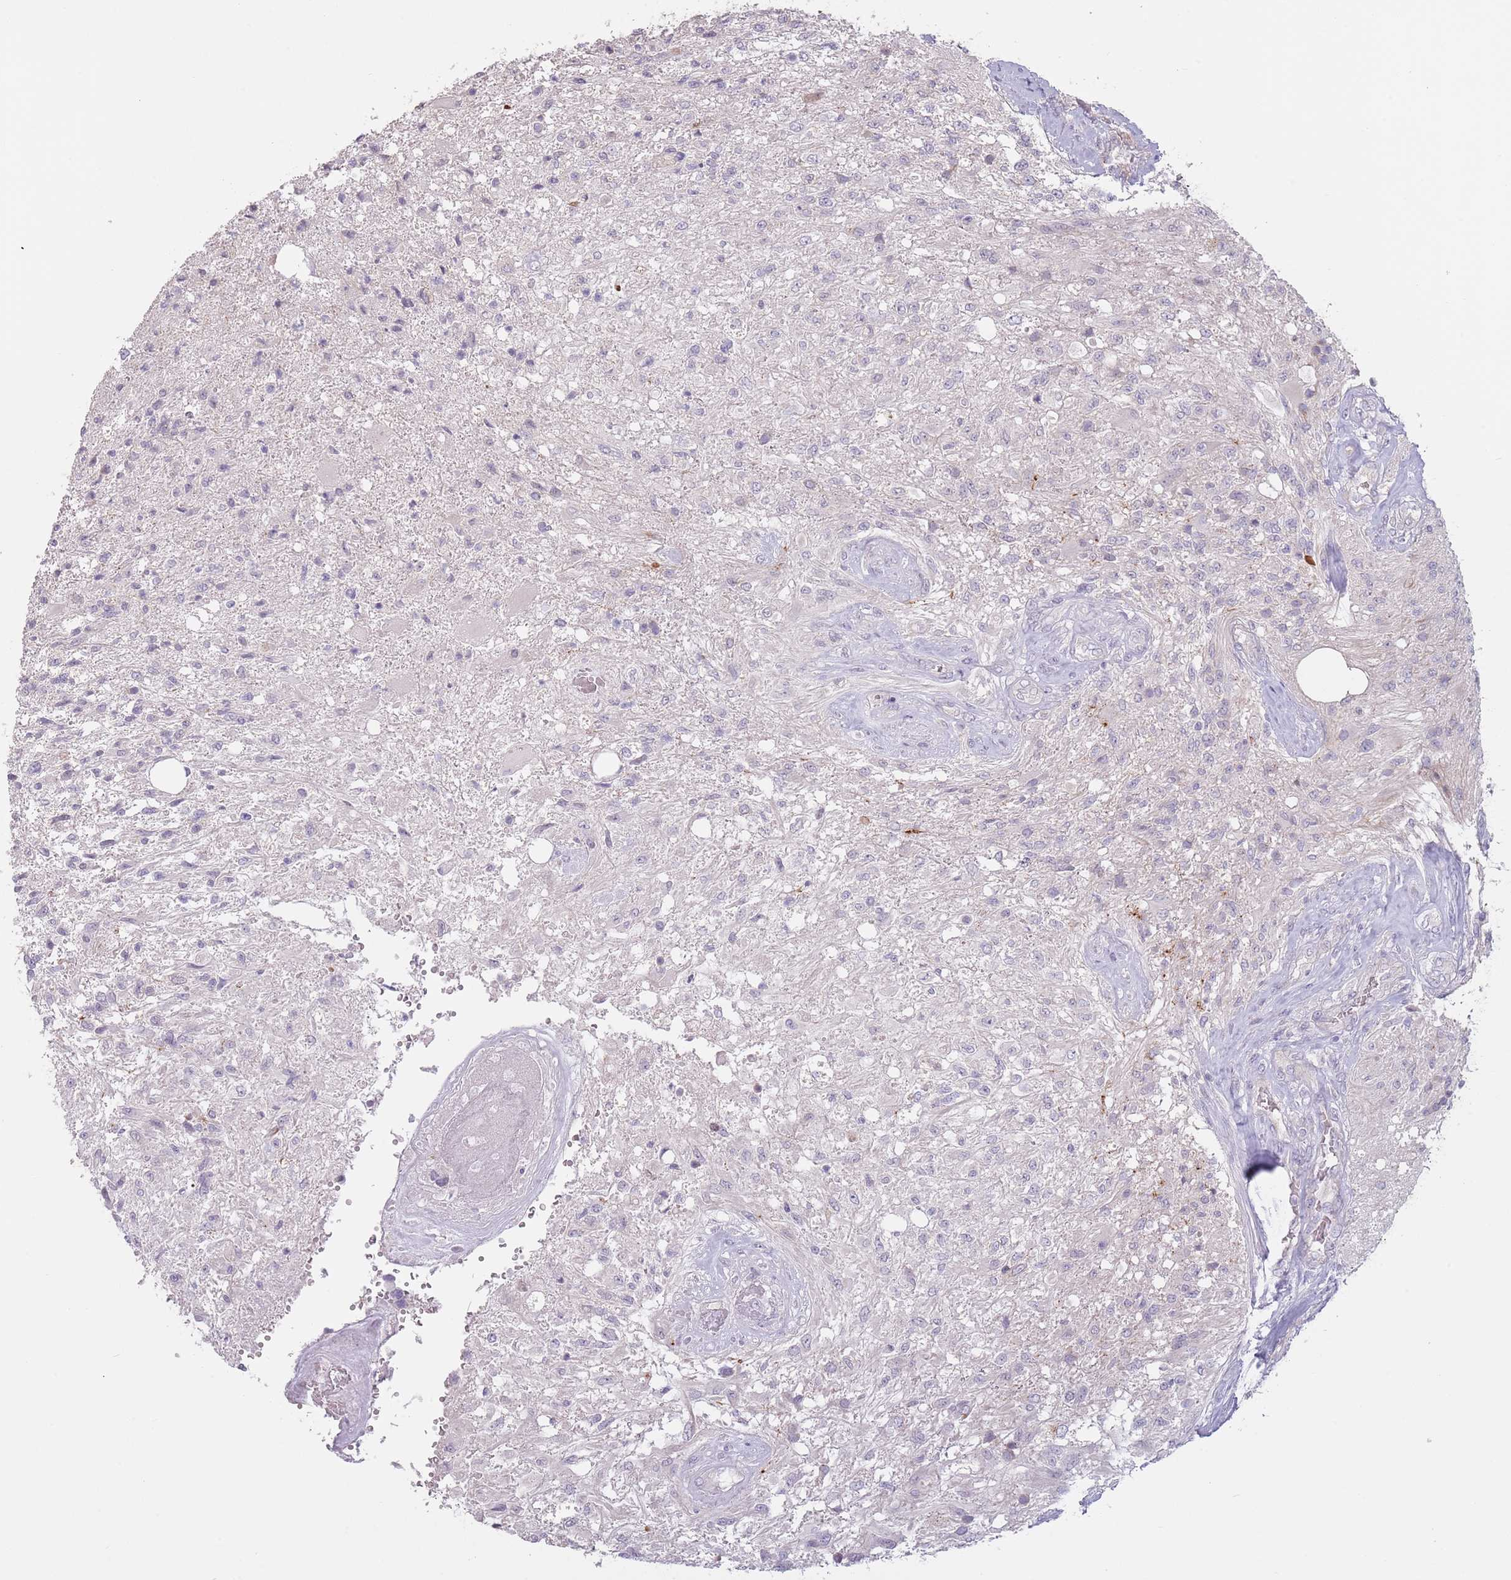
{"staining": {"intensity": "negative", "quantity": "none", "location": "none"}, "tissue": "glioma", "cell_type": "Tumor cells", "image_type": "cancer", "snomed": [{"axis": "morphology", "description": "Glioma, malignant, High grade"}, {"axis": "topography", "description": "Brain"}], "caption": "This is an immunohistochemistry image of human high-grade glioma (malignant). There is no positivity in tumor cells.", "gene": "LDHD", "patient": {"sex": "male", "age": 56}}